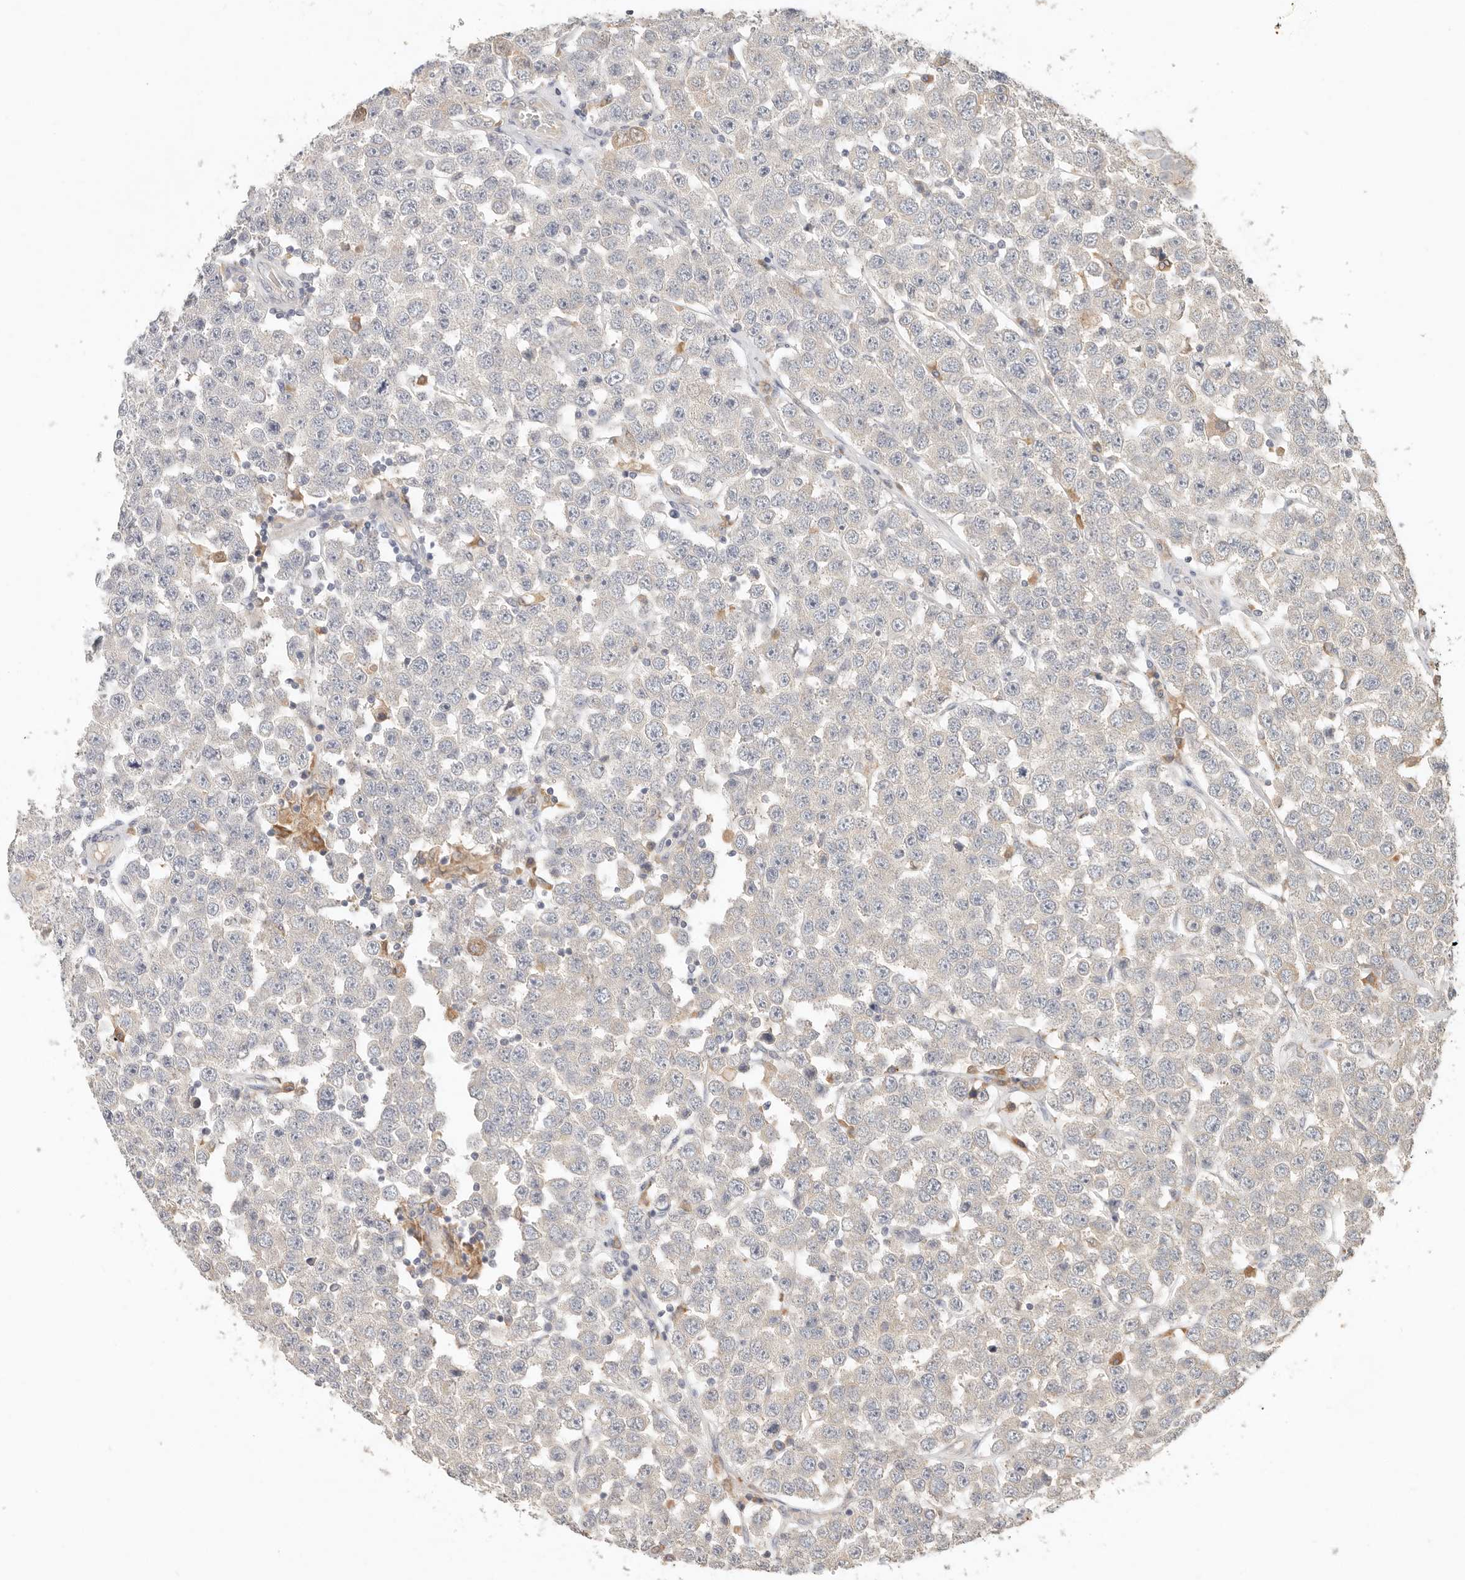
{"staining": {"intensity": "negative", "quantity": "none", "location": "none"}, "tissue": "testis cancer", "cell_type": "Tumor cells", "image_type": "cancer", "snomed": [{"axis": "morphology", "description": "Seminoma, NOS"}, {"axis": "topography", "description": "Testis"}], "caption": "Immunohistochemistry (IHC) histopathology image of testis cancer stained for a protein (brown), which displays no positivity in tumor cells.", "gene": "ARHGEF10L", "patient": {"sex": "male", "age": 28}}